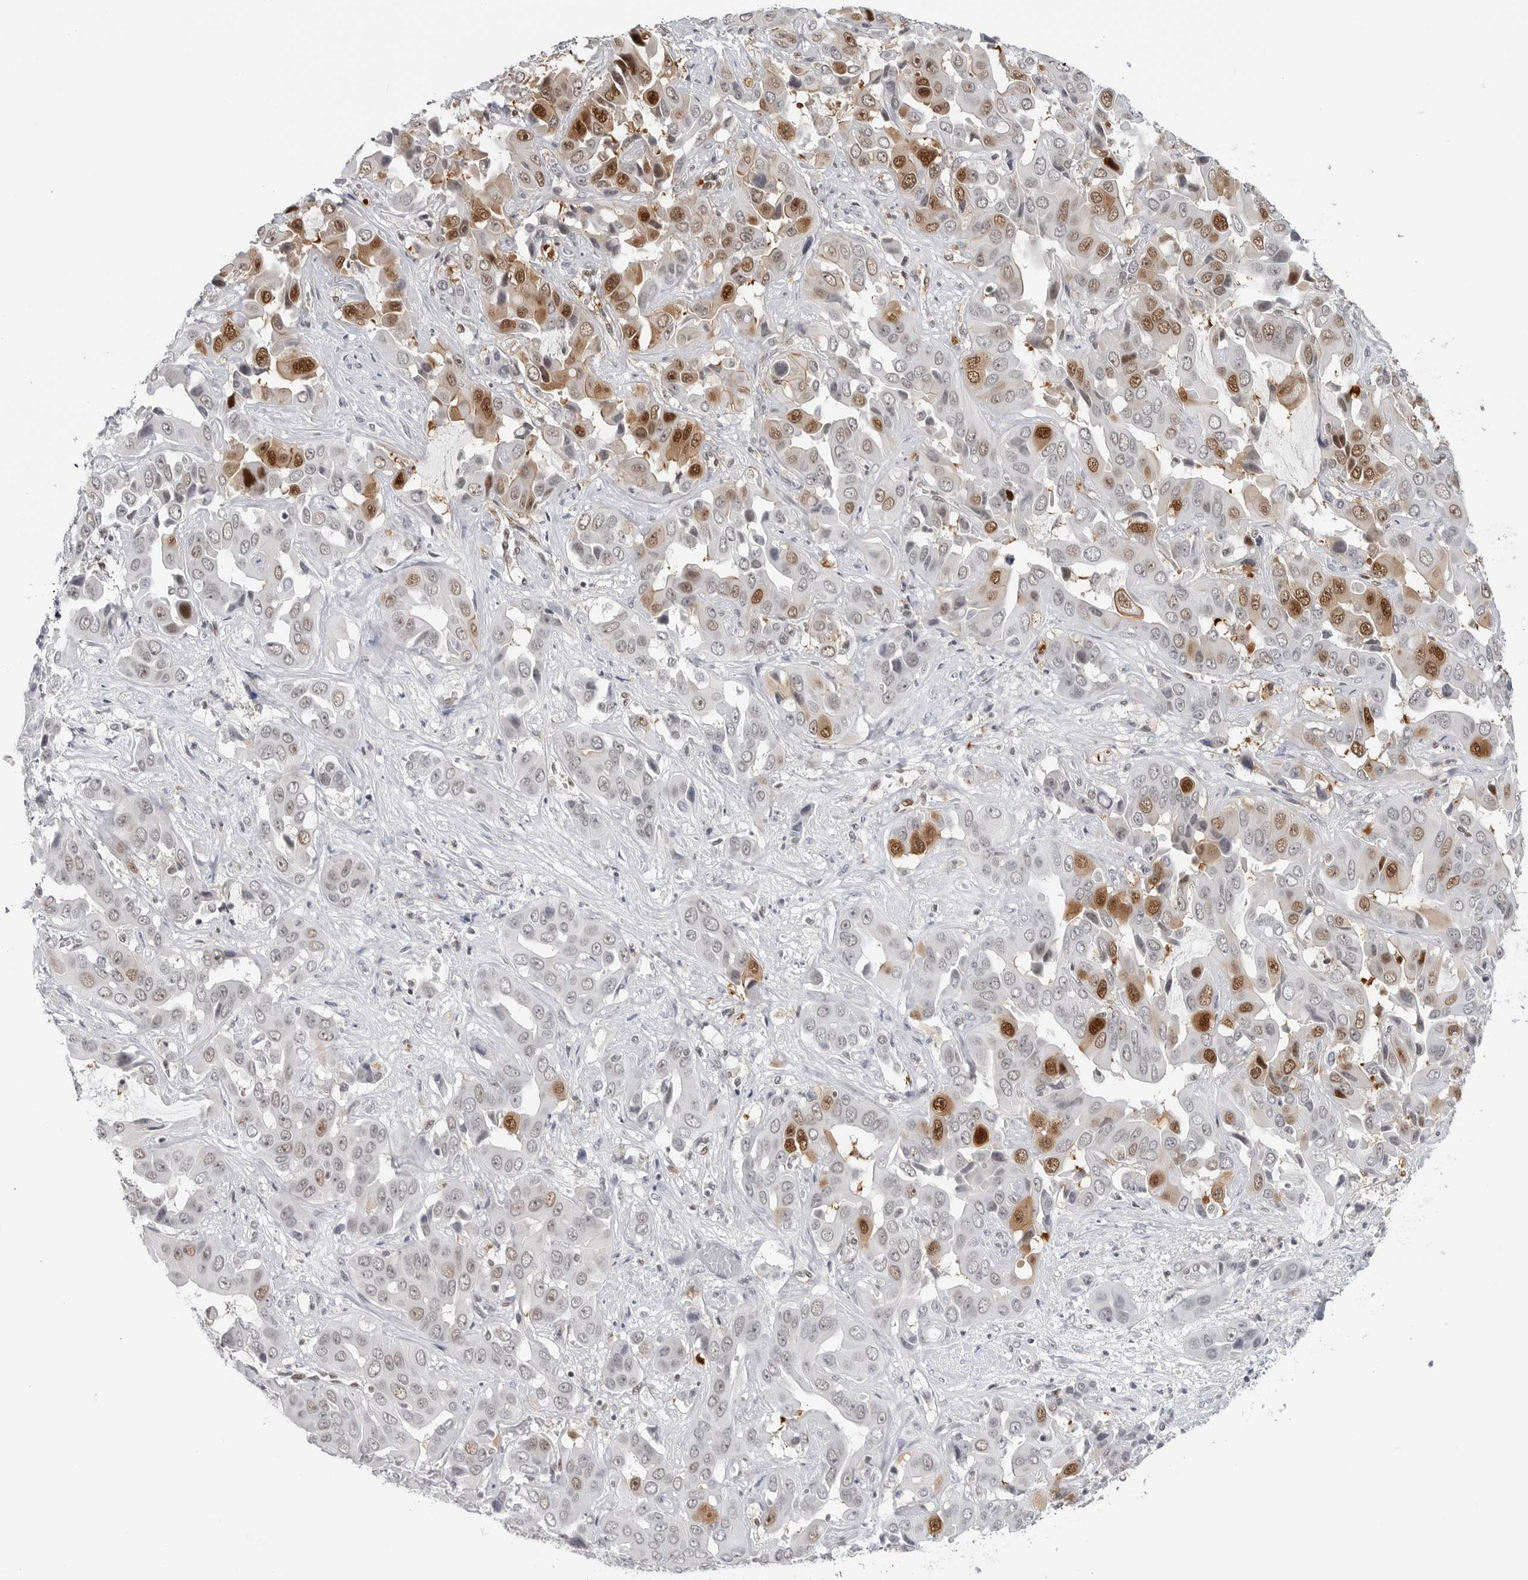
{"staining": {"intensity": "strong", "quantity": "<25%", "location": "cytoplasmic/membranous,nuclear"}, "tissue": "liver cancer", "cell_type": "Tumor cells", "image_type": "cancer", "snomed": [{"axis": "morphology", "description": "Cholangiocarcinoma"}, {"axis": "topography", "description": "Liver"}], "caption": "Immunohistochemistry (IHC) image of cholangiocarcinoma (liver) stained for a protein (brown), which displays medium levels of strong cytoplasmic/membranous and nuclear staining in approximately <25% of tumor cells.", "gene": "TRIM66", "patient": {"sex": "female", "age": 52}}